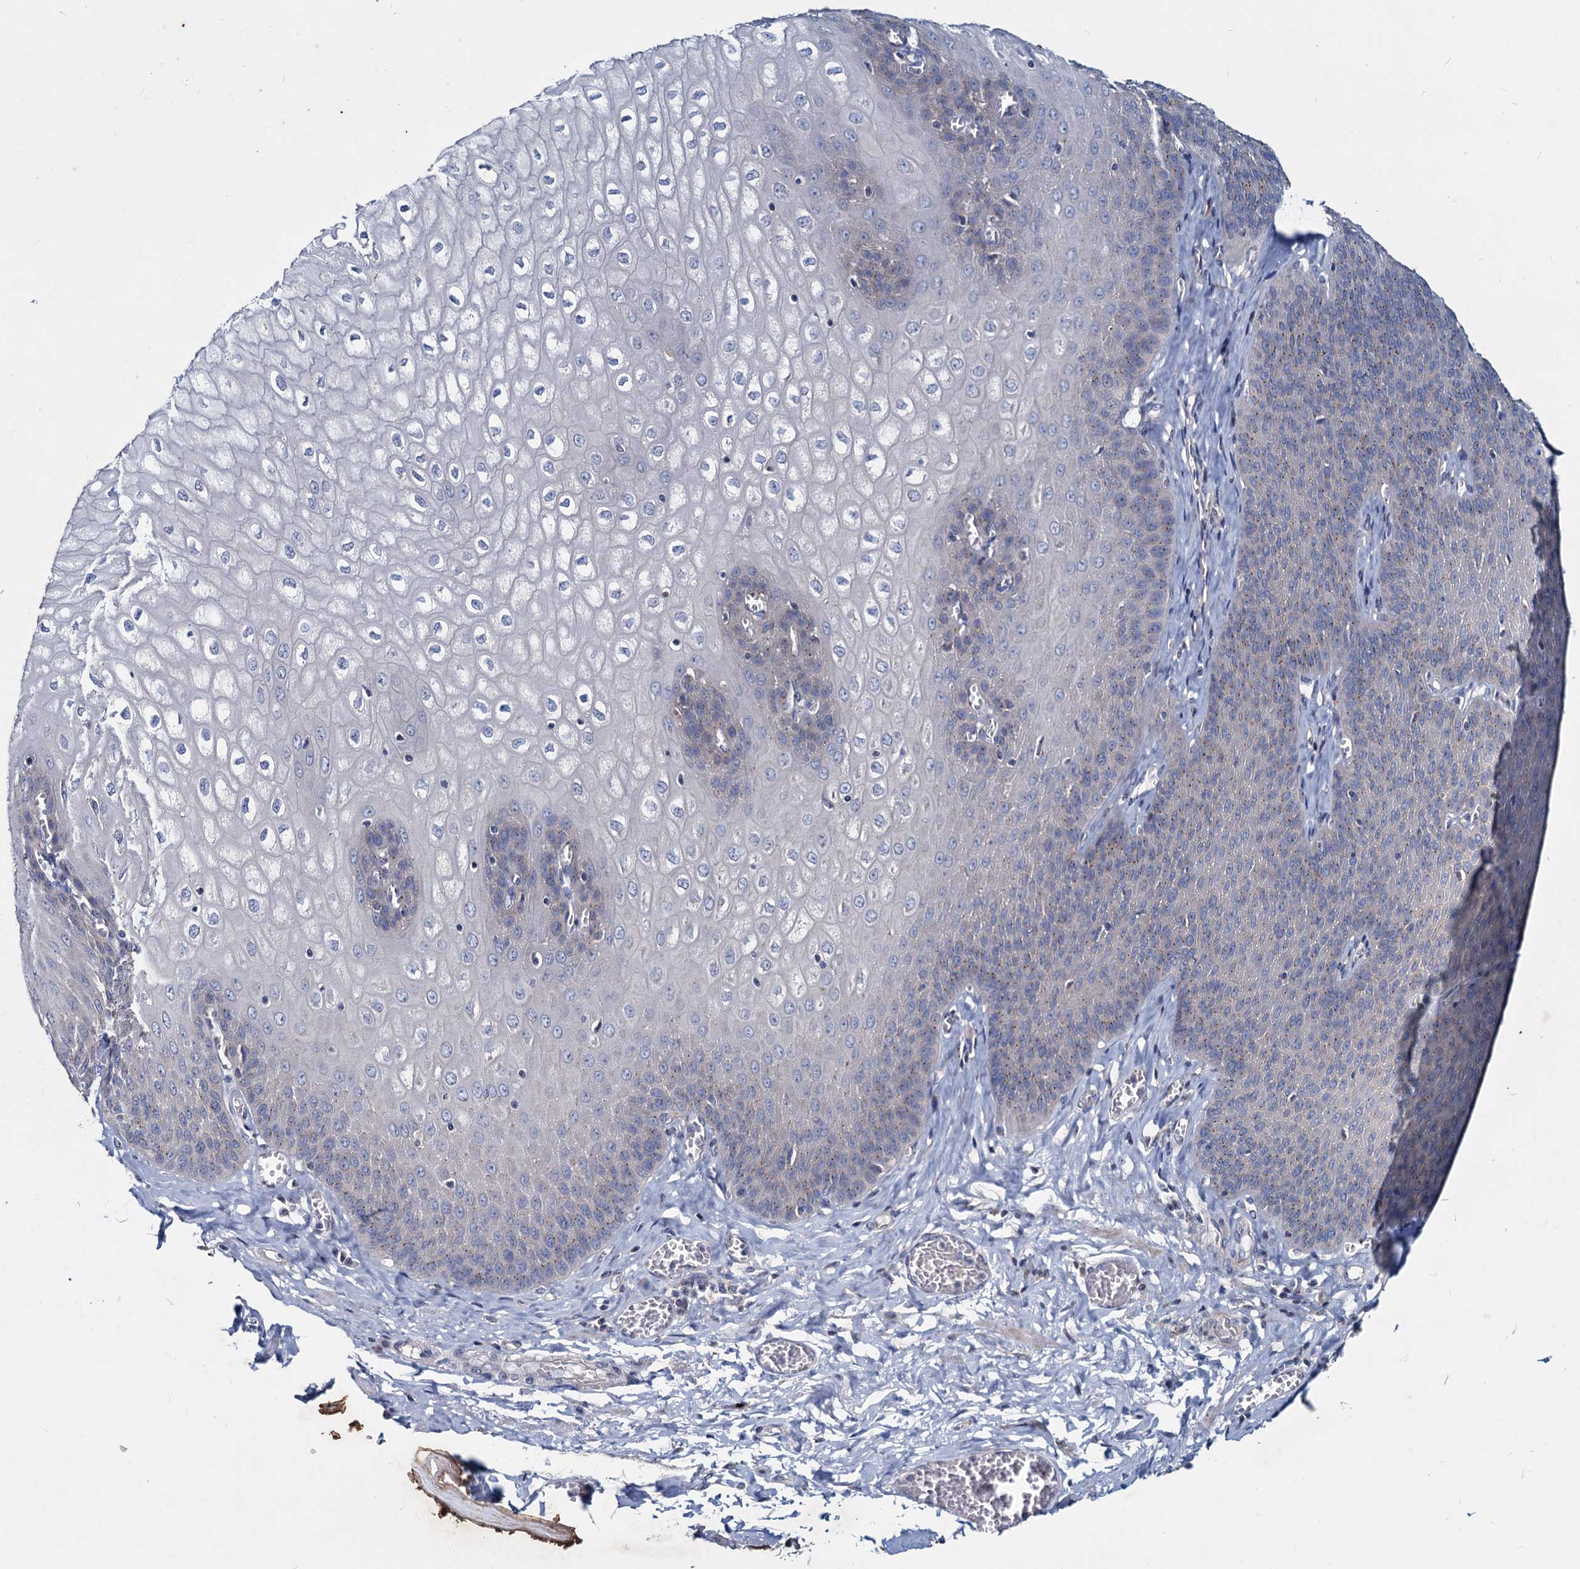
{"staining": {"intensity": "negative", "quantity": "none", "location": "none"}, "tissue": "esophagus", "cell_type": "Squamous epithelial cells", "image_type": "normal", "snomed": [{"axis": "morphology", "description": "Normal tissue, NOS"}, {"axis": "topography", "description": "Esophagus"}], "caption": "High magnification brightfield microscopy of normal esophagus stained with DAB (brown) and counterstained with hematoxylin (blue): squamous epithelial cells show no significant staining.", "gene": "AGBL4", "patient": {"sex": "male", "age": 60}}